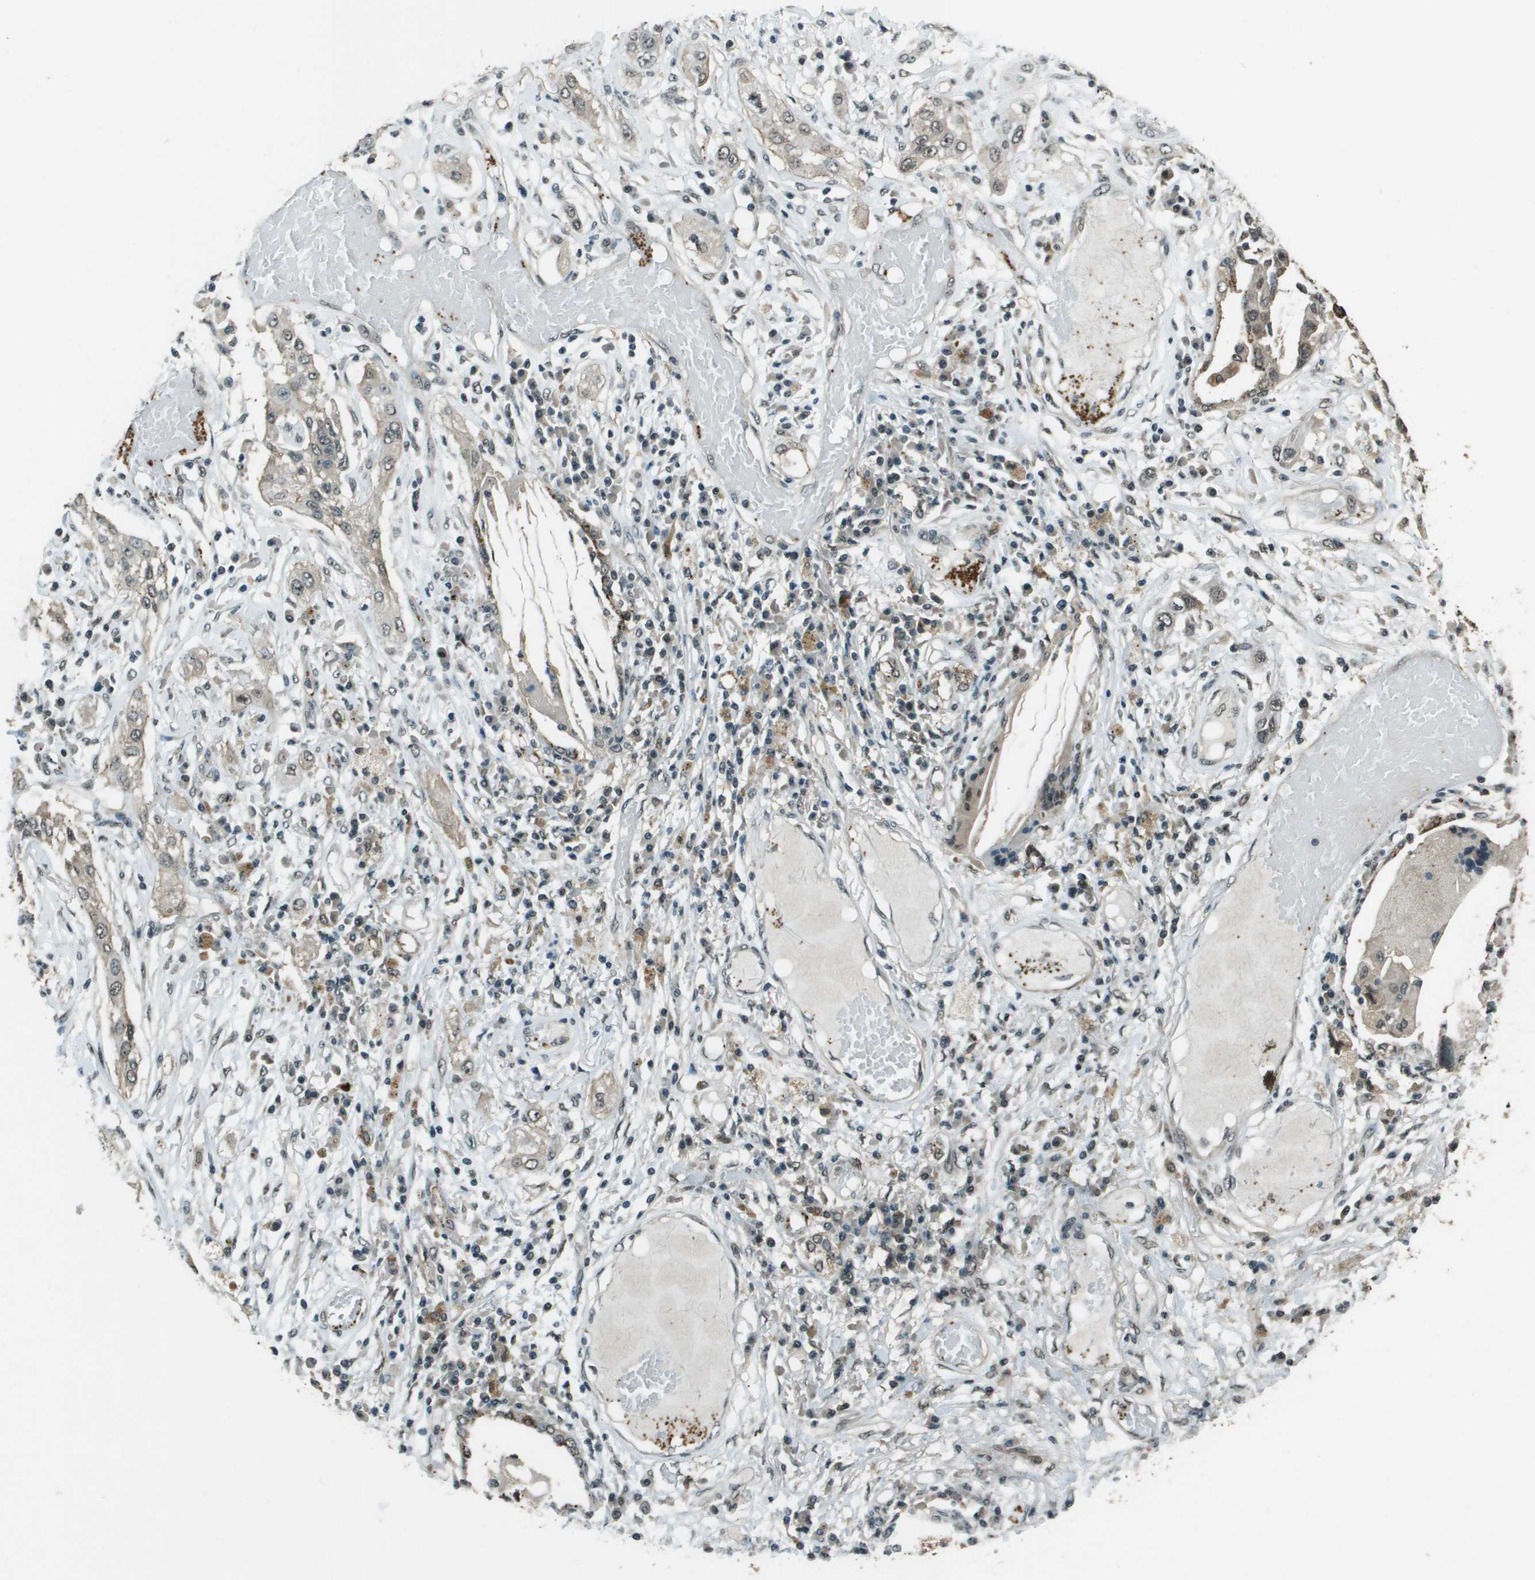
{"staining": {"intensity": "weak", "quantity": "<25%", "location": "cytoplasmic/membranous"}, "tissue": "lung cancer", "cell_type": "Tumor cells", "image_type": "cancer", "snomed": [{"axis": "morphology", "description": "Squamous cell carcinoma, NOS"}, {"axis": "topography", "description": "Lung"}], "caption": "Tumor cells show no significant protein staining in lung cancer (squamous cell carcinoma).", "gene": "SDC3", "patient": {"sex": "male", "age": 71}}